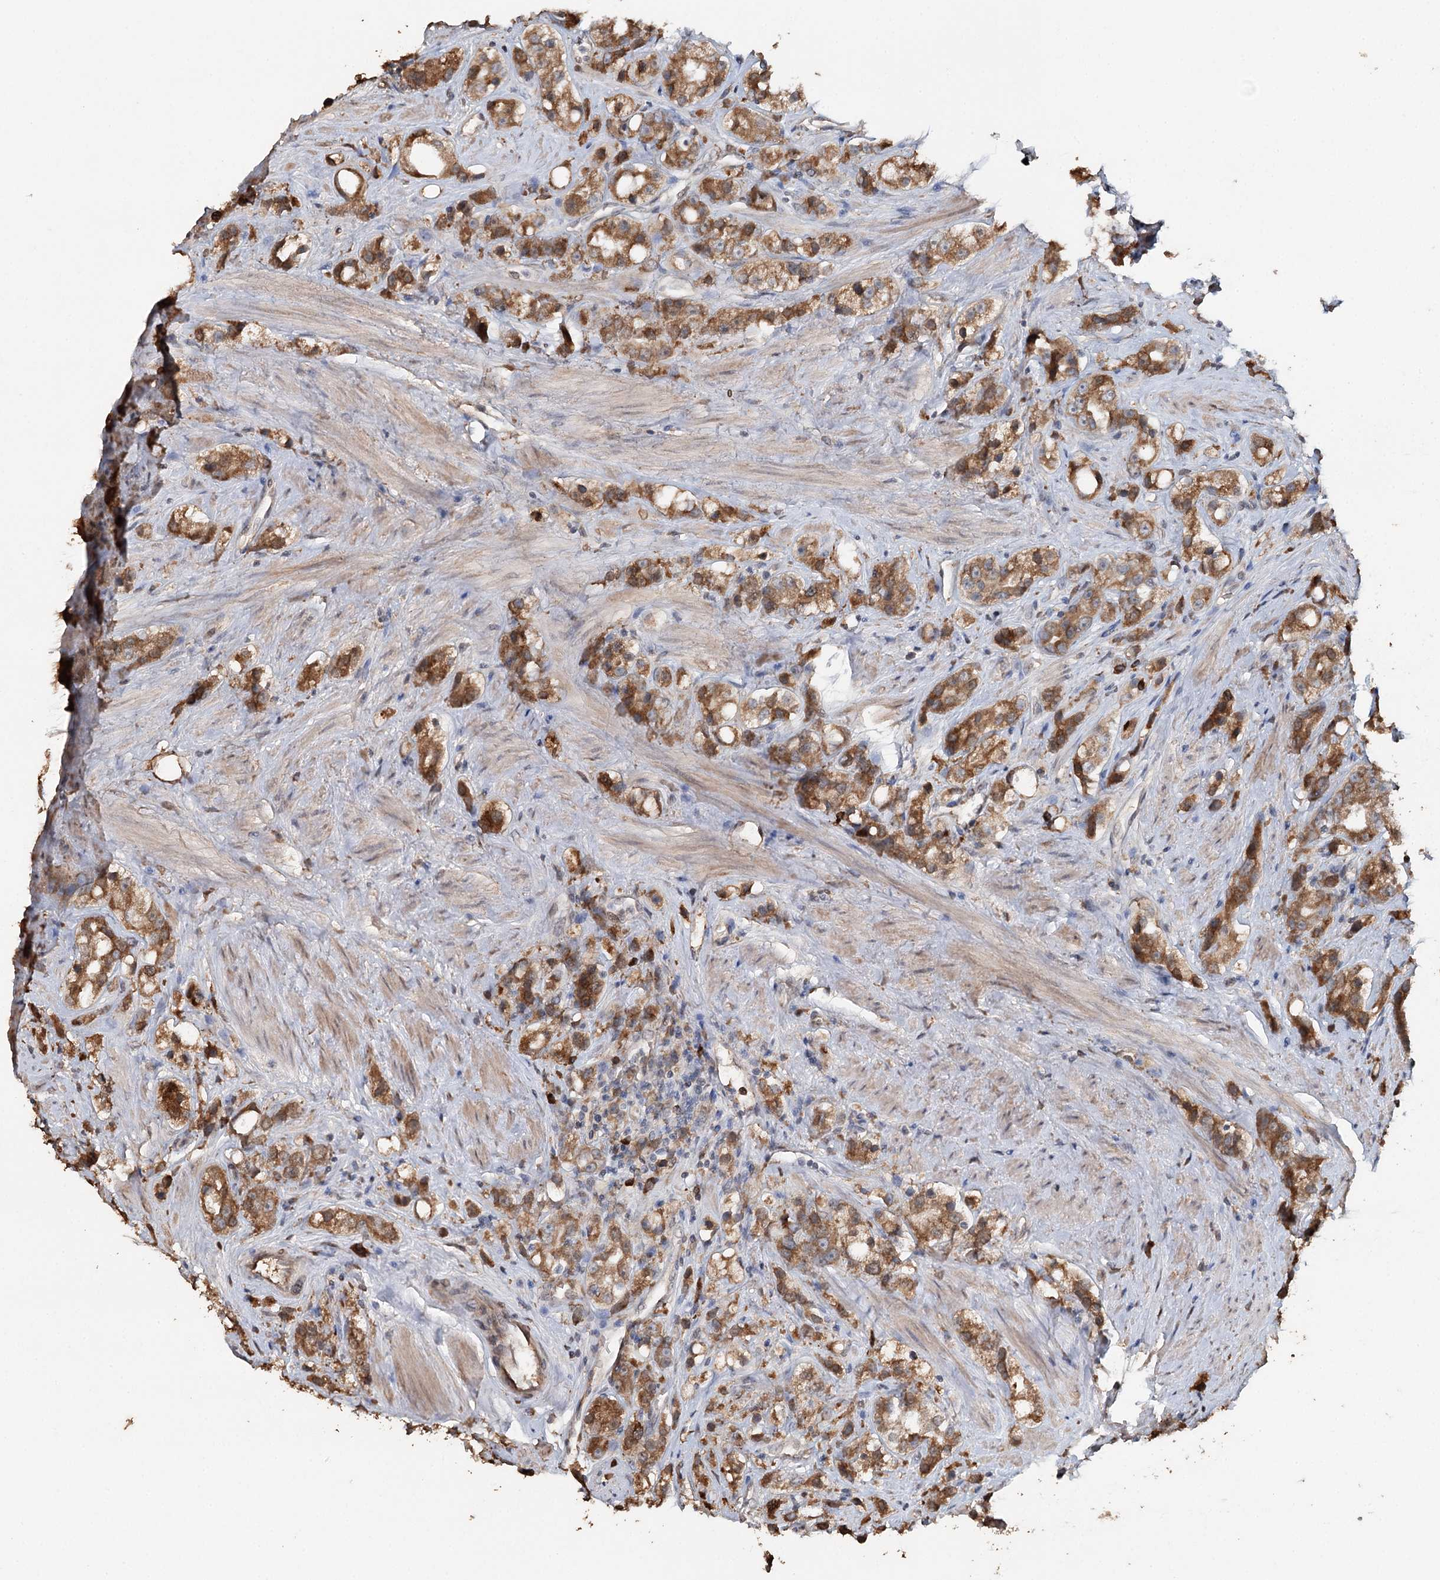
{"staining": {"intensity": "moderate", "quantity": ">75%", "location": "cytoplasmic/membranous"}, "tissue": "prostate cancer", "cell_type": "Tumor cells", "image_type": "cancer", "snomed": [{"axis": "morphology", "description": "Adenocarcinoma, NOS"}, {"axis": "topography", "description": "Prostate"}], "caption": "Adenocarcinoma (prostate) stained with immunohistochemistry reveals moderate cytoplasmic/membranous staining in approximately >75% of tumor cells. (DAB (3,3'-diaminobenzidine) IHC with brightfield microscopy, high magnification).", "gene": "SYVN1", "patient": {"sex": "male", "age": 79}}